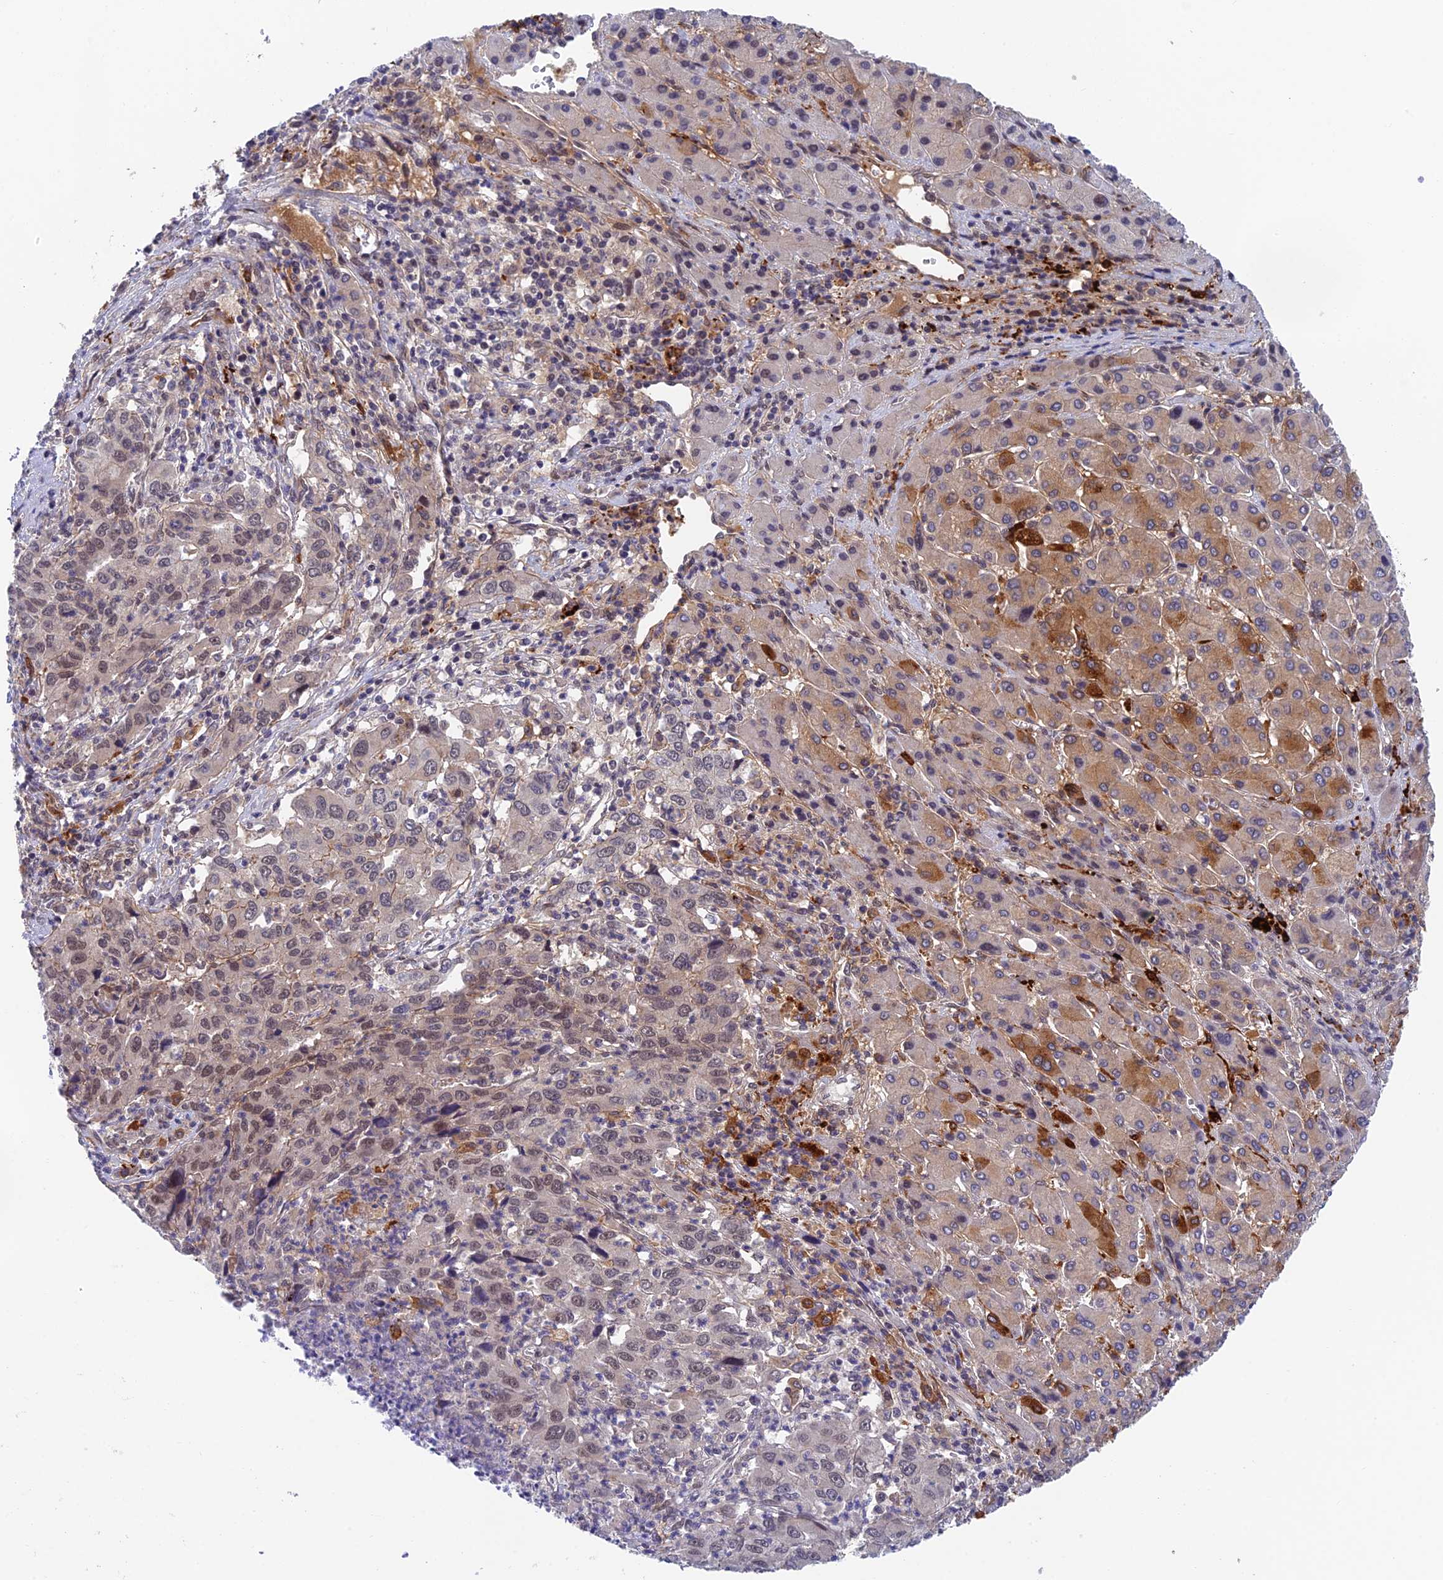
{"staining": {"intensity": "moderate", "quantity": "<25%", "location": "cytoplasmic/membranous,nuclear"}, "tissue": "liver cancer", "cell_type": "Tumor cells", "image_type": "cancer", "snomed": [{"axis": "morphology", "description": "Carcinoma, Hepatocellular, NOS"}, {"axis": "topography", "description": "Liver"}], "caption": "Immunohistochemistry (IHC) of liver cancer demonstrates low levels of moderate cytoplasmic/membranous and nuclear positivity in about <25% of tumor cells.", "gene": "NSMCE1", "patient": {"sex": "male", "age": 63}}